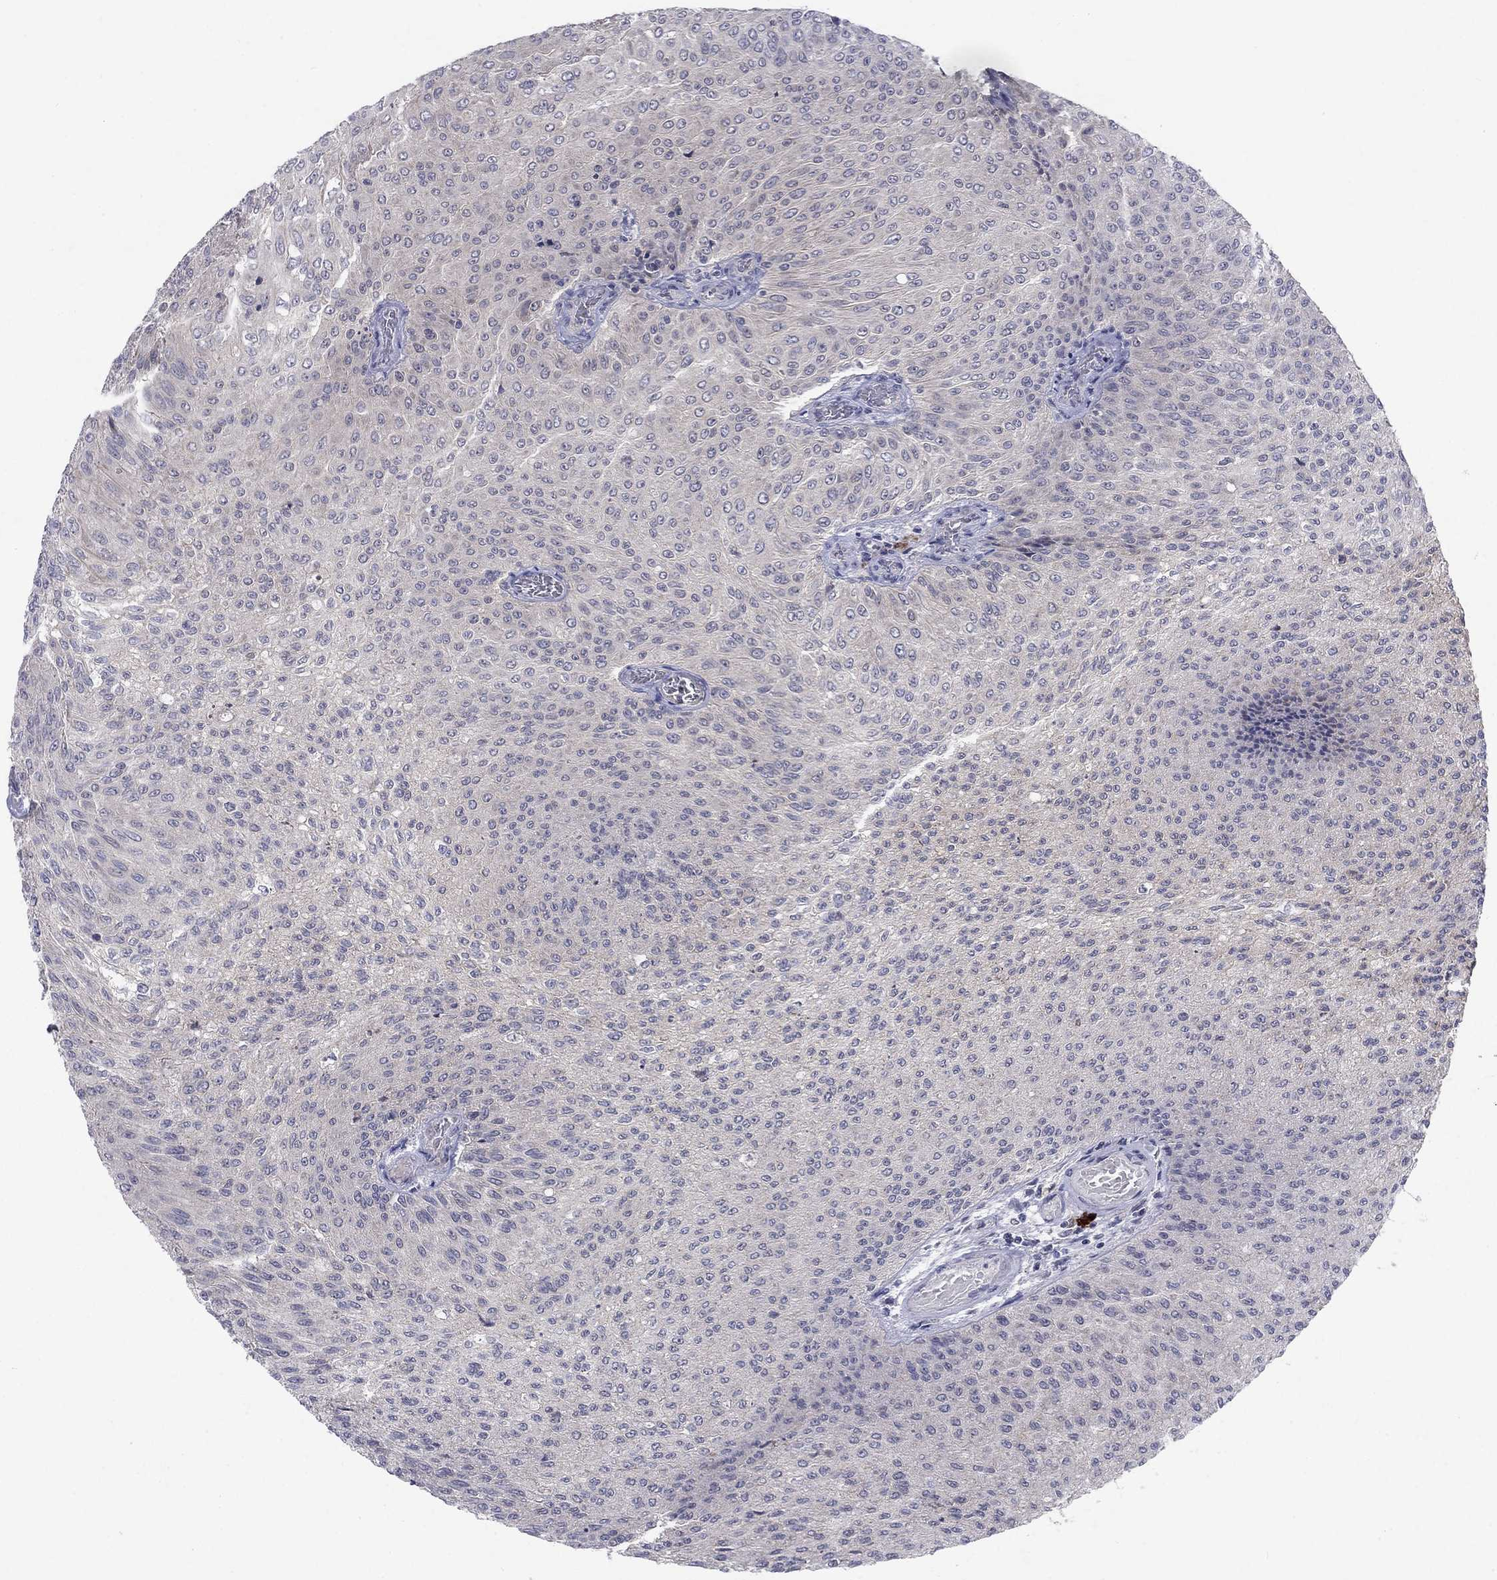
{"staining": {"intensity": "weak", "quantity": "<25%", "location": "cytoplasmic/membranous"}, "tissue": "urothelial cancer", "cell_type": "Tumor cells", "image_type": "cancer", "snomed": [{"axis": "morphology", "description": "Urothelial carcinoma, Low grade"}, {"axis": "topography", "description": "Ureter, NOS"}, {"axis": "topography", "description": "Urinary bladder"}], "caption": "Tumor cells show no significant protein positivity in low-grade urothelial carcinoma.", "gene": "CACNA1A", "patient": {"sex": "male", "age": 78}}